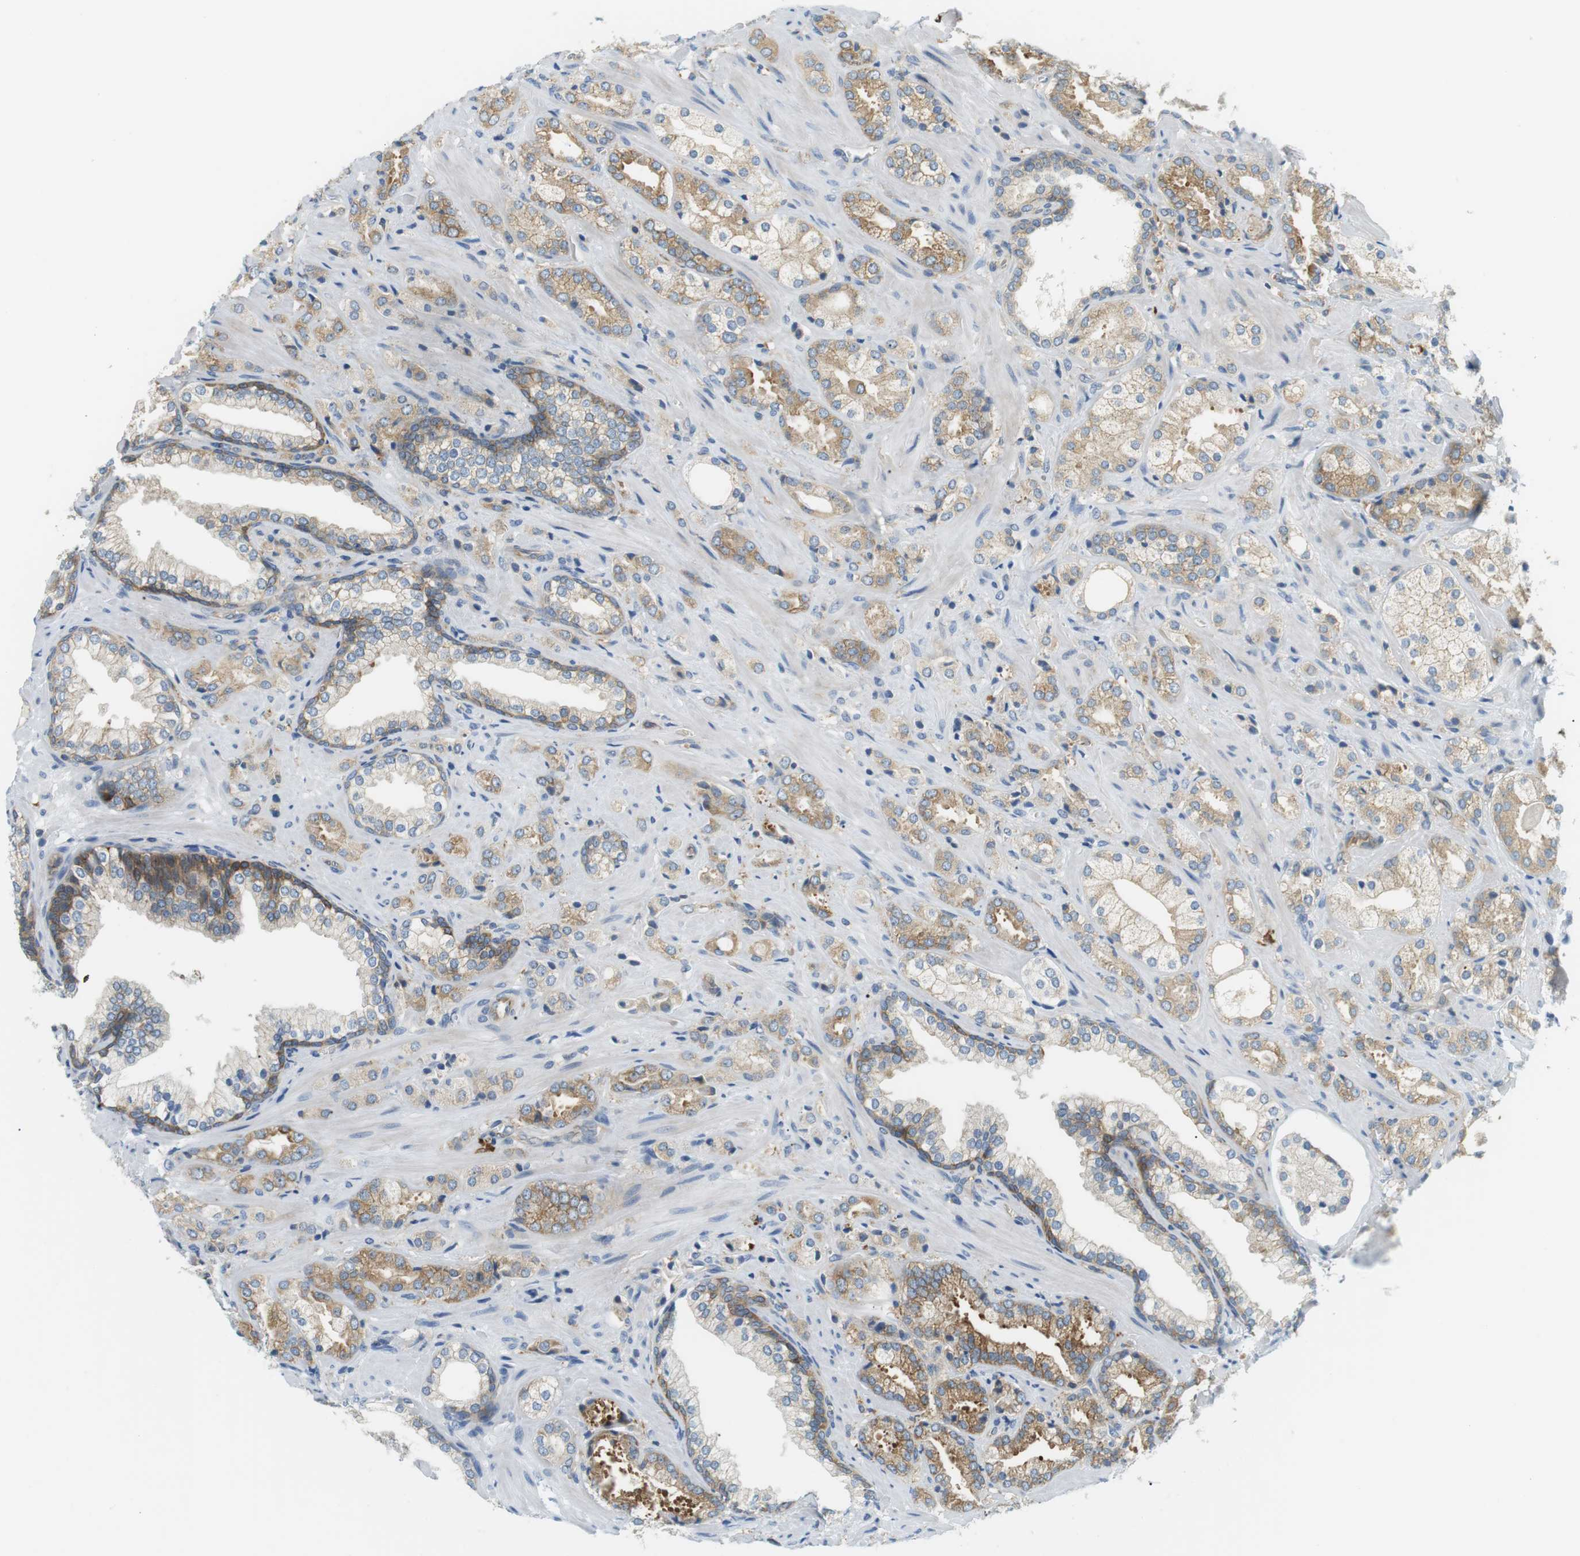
{"staining": {"intensity": "moderate", "quantity": ">75%", "location": "cytoplasmic/membranous"}, "tissue": "prostate cancer", "cell_type": "Tumor cells", "image_type": "cancer", "snomed": [{"axis": "morphology", "description": "Adenocarcinoma, High grade"}, {"axis": "topography", "description": "Prostate"}], "caption": "Moderate cytoplasmic/membranous protein positivity is identified in about >75% of tumor cells in prostate adenocarcinoma (high-grade).", "gene": "TMEM200A", "patient": {"sex": "male", "age": 64}}